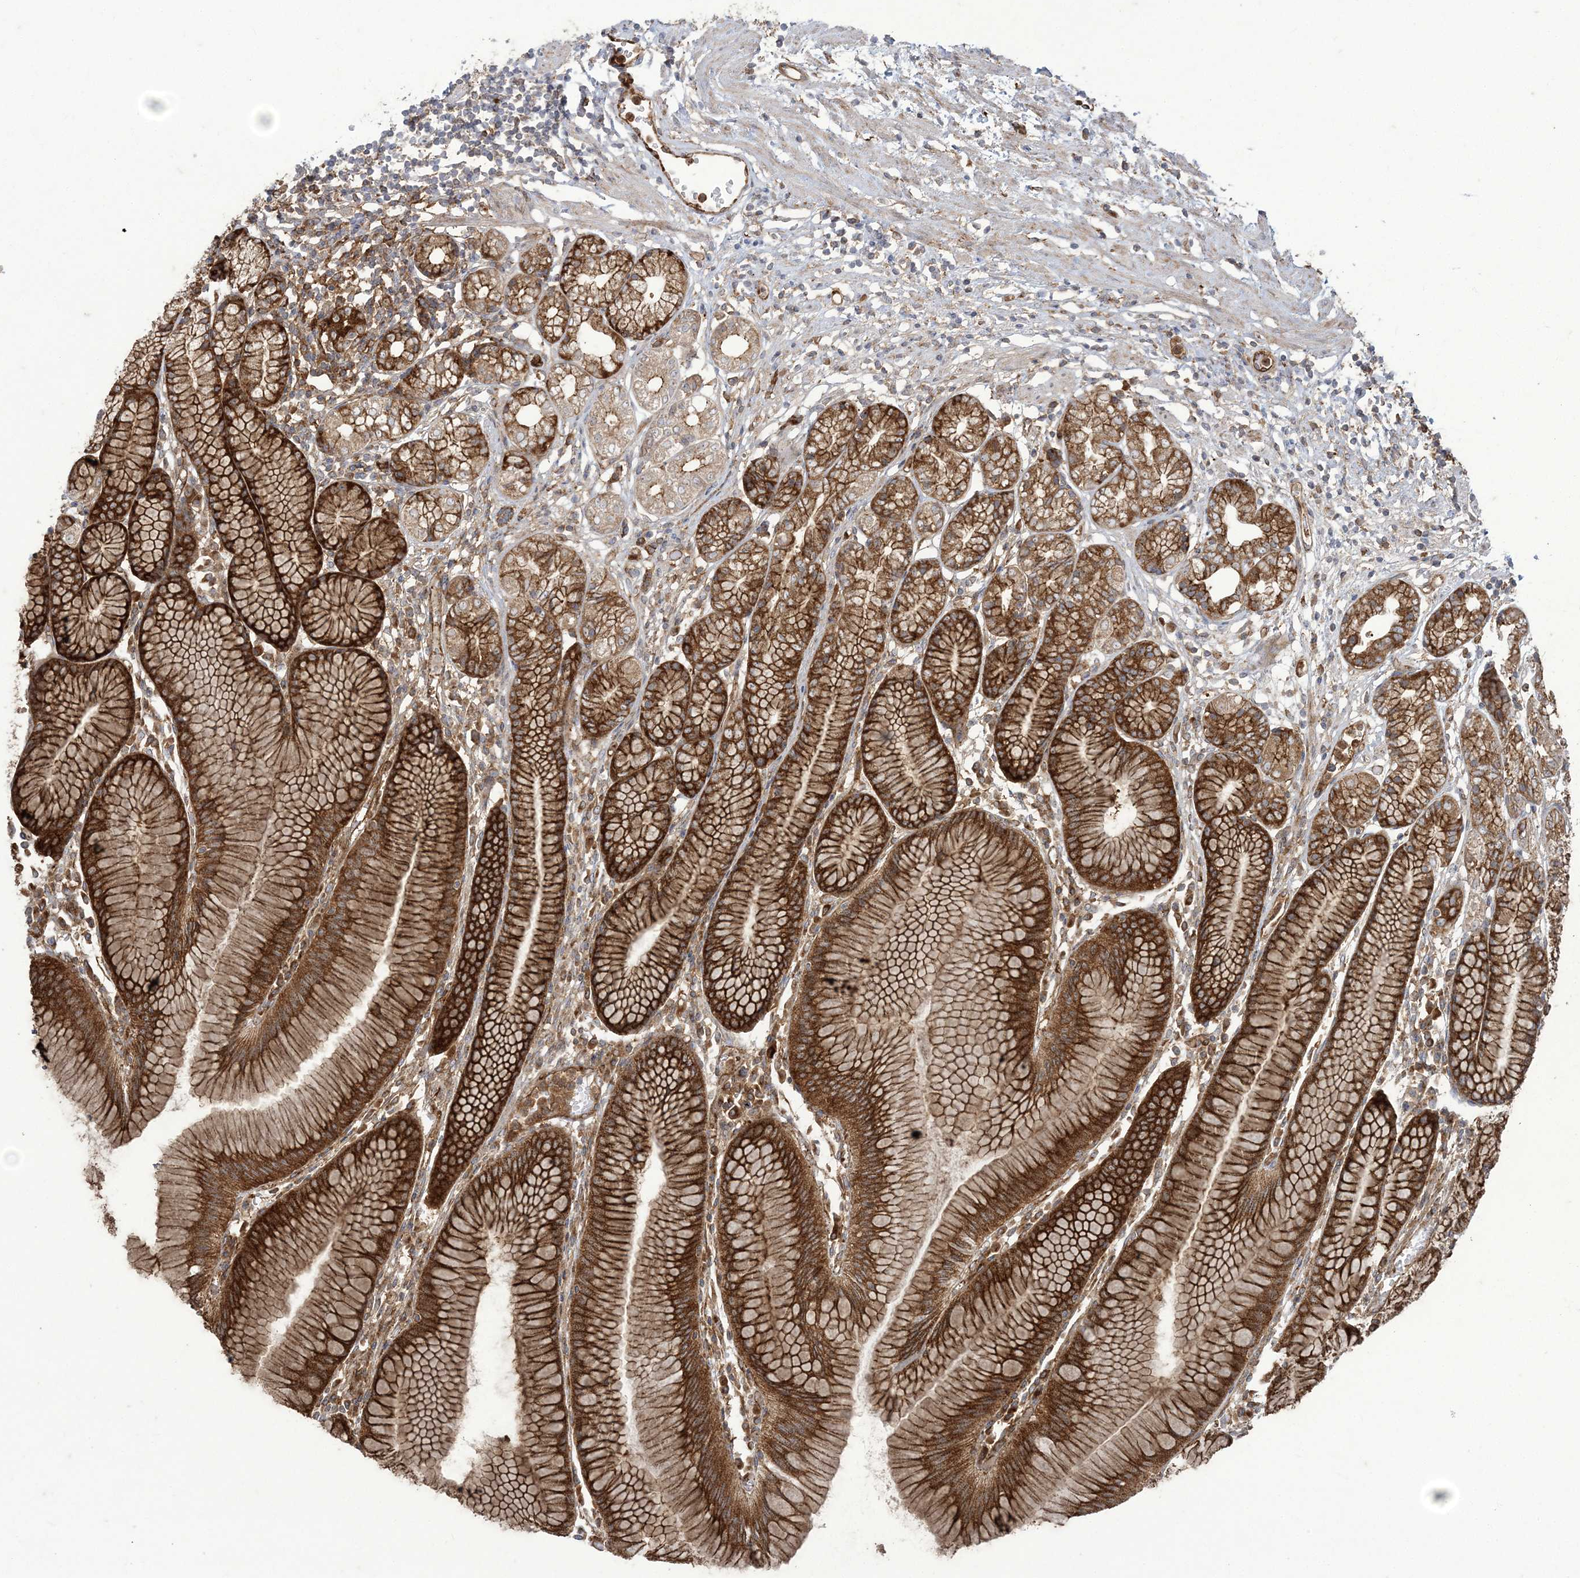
{"staining": {"intensity": "strong", "quantity": ">75%", "location": "cytoplasmic/membranous"}, "tissue": "stomach", "cell_type": "Glandular cells", "image_type": "normal", "snomed": [{"axis": "morphology", "description": "Normal tissue, NOS"}, {"axis": "topography", "description": "Stomach"}], "caption": "A high-resolution micrograph shows immunohistochemistry (IHC) staining of normal stomach, which reveals strong cytoplasmic/membranous staining in about >75% of glandular cells. (brown staining indicates protein expression, while blue staining denotes nuclei).", "gene": "DERL3", "patient": {"sex": "female", "age": 57}}